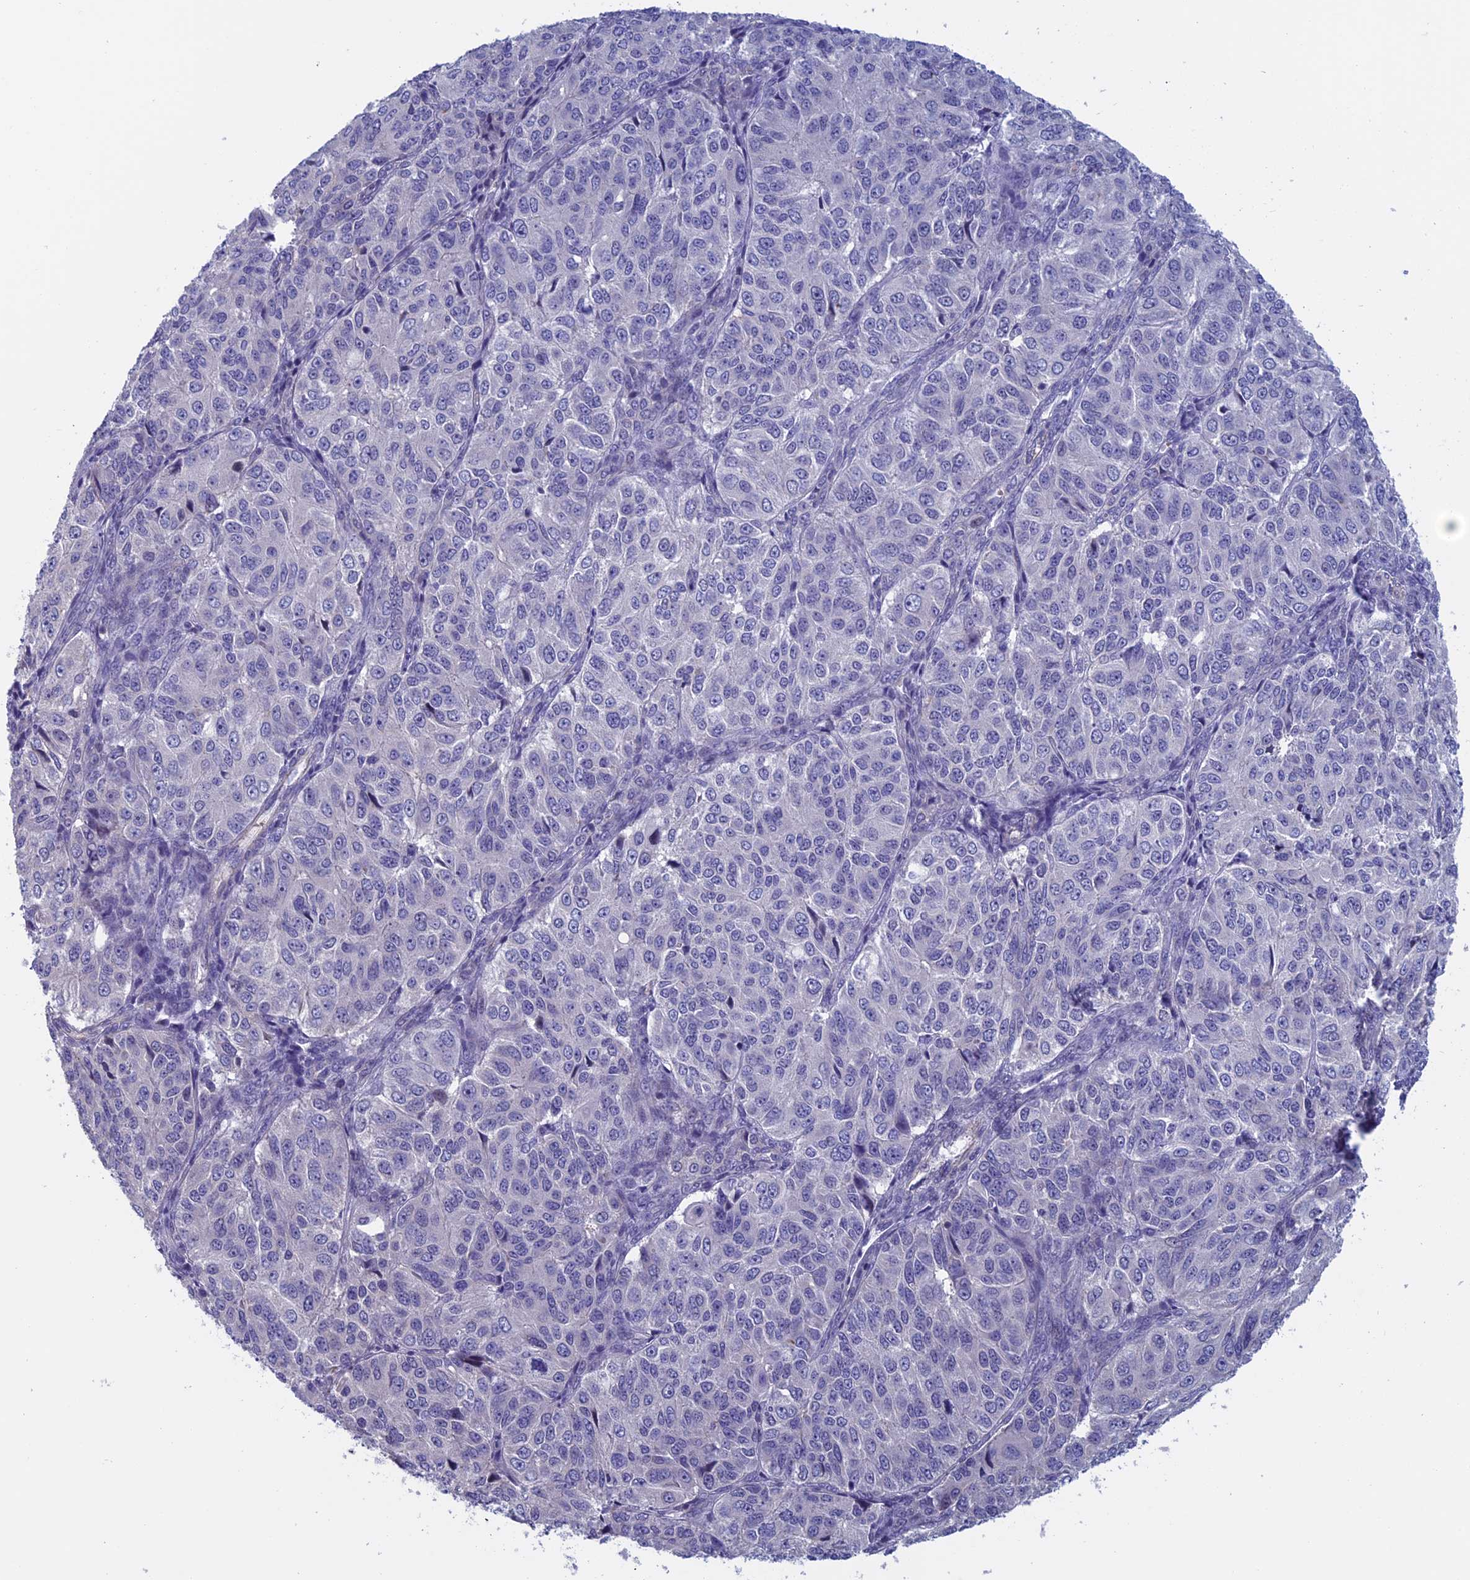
{"staining": {"intensity": "negative", "quantity": "none", "location": "none"}, "tissue": "ovarian cancer", "cell_type": "Tumor cells", "image_type": "cancer", "snomed": [{"axis": "morphology", "description": "Carcinoma, endometroid"}, {"axis": "topography", "description": "Ovary"}], "caption": "Ovarian endometroid carcinoma stained for a protein using immunohistochemistry (IHC) shows no positivity tumor cells.", "gene": "BCL2L10", "patient": {"sex": "female", "age": 51}}